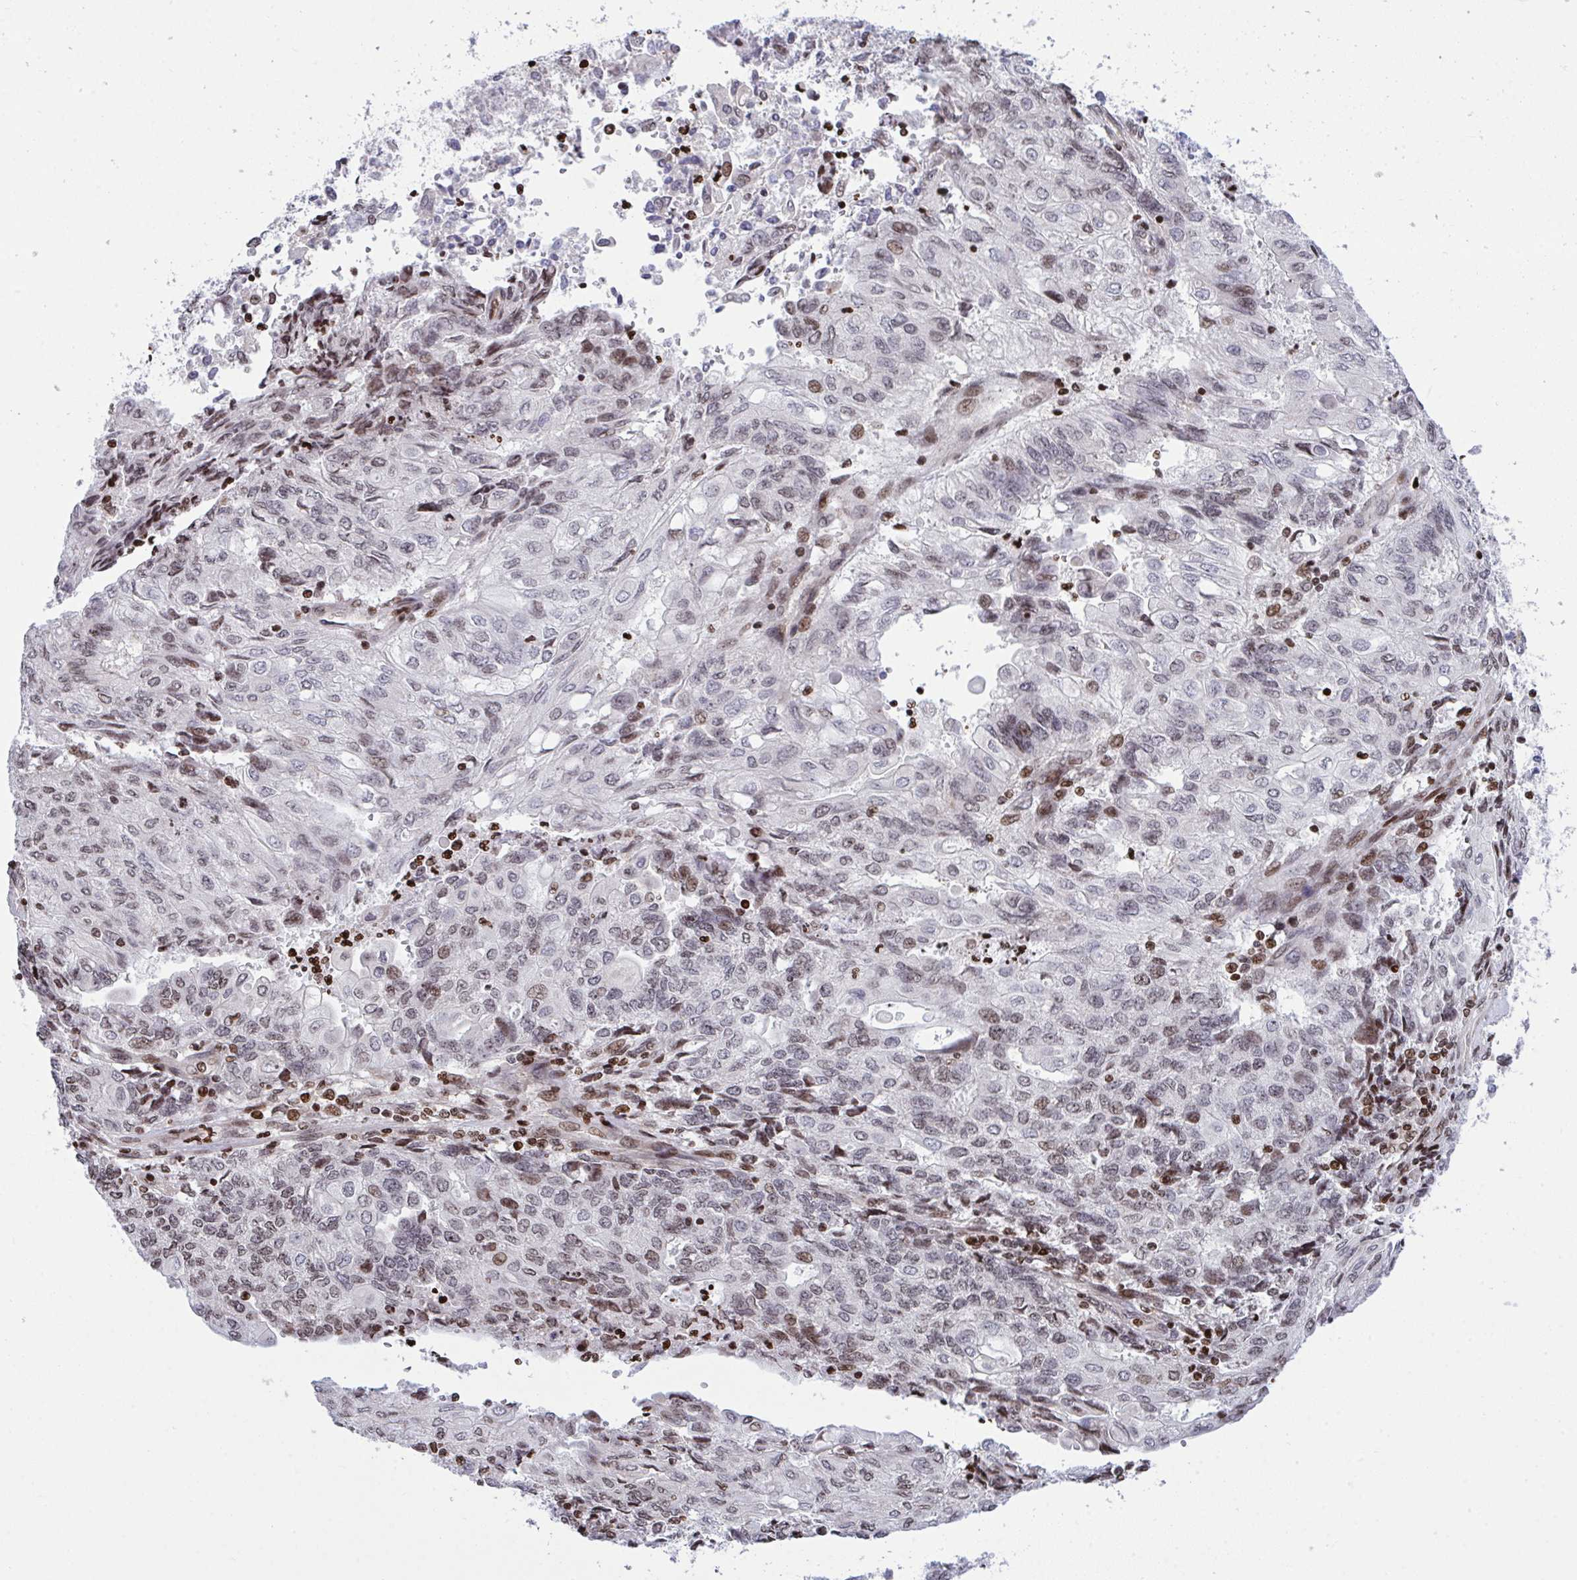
{"staining": {"intensity": "moderate", "quantity": "<25%", "location": "nuclear"}, "tissue": "endometrial cancer", "cell_type": "Tumor cells", "image_type": "cancer", "snomed": [{"axis": "morphology", "description": "Adenocarcinoma, NOS"}, {"axis": "topography", "description": "Endometrium"}], "caption": "A micrograph showing moderate nuclear expression in about <25% of tumor cells in adenocarcinoma (endometrial), as visualized by brown immunohistochemical staining.", "gene": "RAPGEF5", "patient": {"sex": "female", "age": 54}}